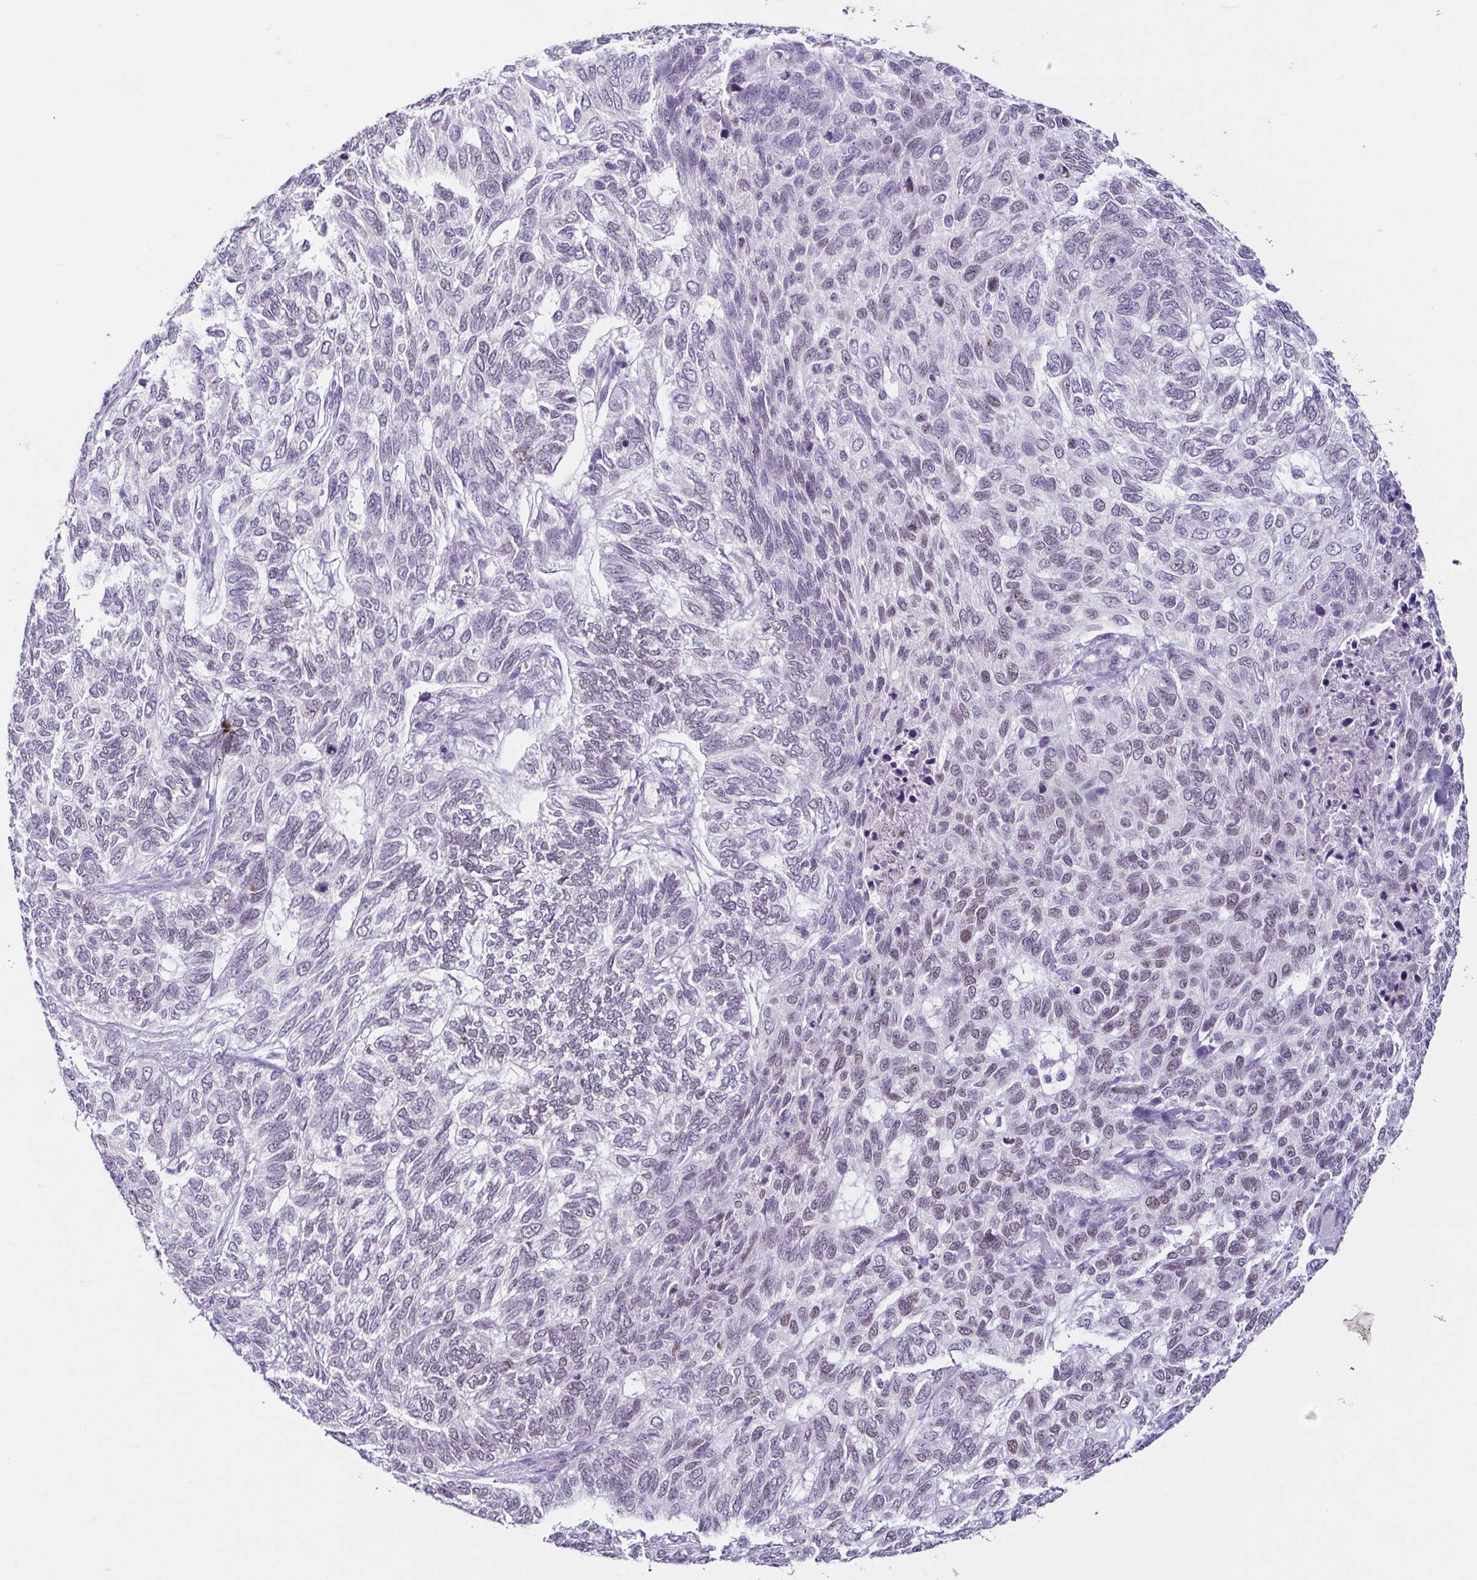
{"staining": {"intensity": "moderate", "quantity": "25%-75%", "location": "nuclear"}, "tissue": "skin cancer", "cell_type": "Tumor cells", "image_type": "cancer", "snomed": [{"axis": "morphology", "description": "Basal cell carcinoma"}, {"axis": "topography", "description": "Skin"}], "caption": "A histopathology image of skin cancer stained for a protein shows moderate nuclear brown staining in tumor cells. (DAB IHC, brown staining for protein, blue staining for nuclei).", "gene": "TP73", "patient": {"sex": "female", "age": 65}}